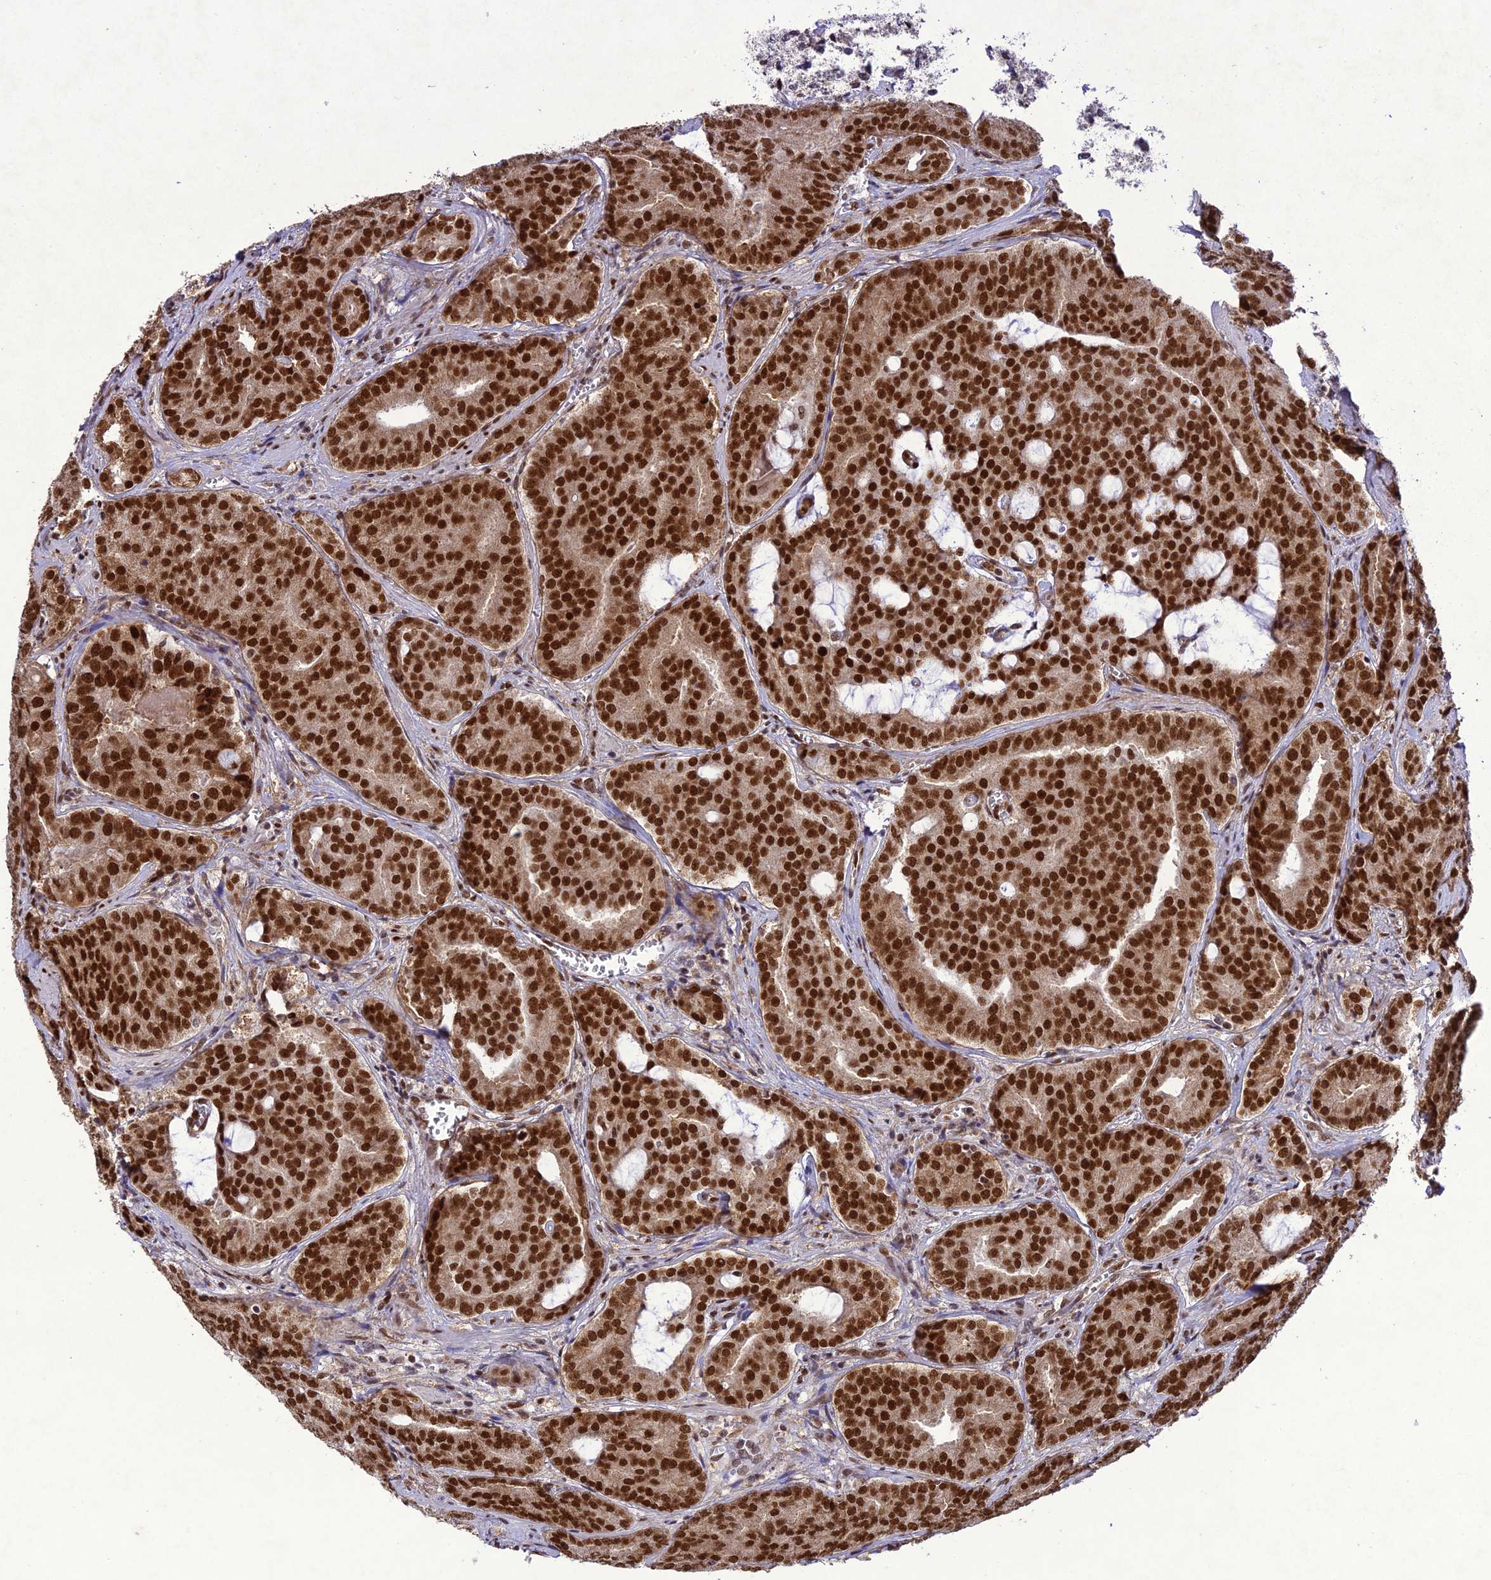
{"staining": {"intensity": "strong", "quantity": ">75%", "location": "nuclear"}, "tissue": "prostate cancer", "cell_type": "Tumor cells", "image_type": "cancer", "snomed": [{"axis": "morphology", "description": "Adenocarcinoma, High grade"}, {"axis": "topography", "description": "Prostate"}], "caption": "Human prostate cancer stained with a protein marker shows strong staining in tumor cells.", "gene": "DDX1", "patient": {"sex": "male", "age": 55}}